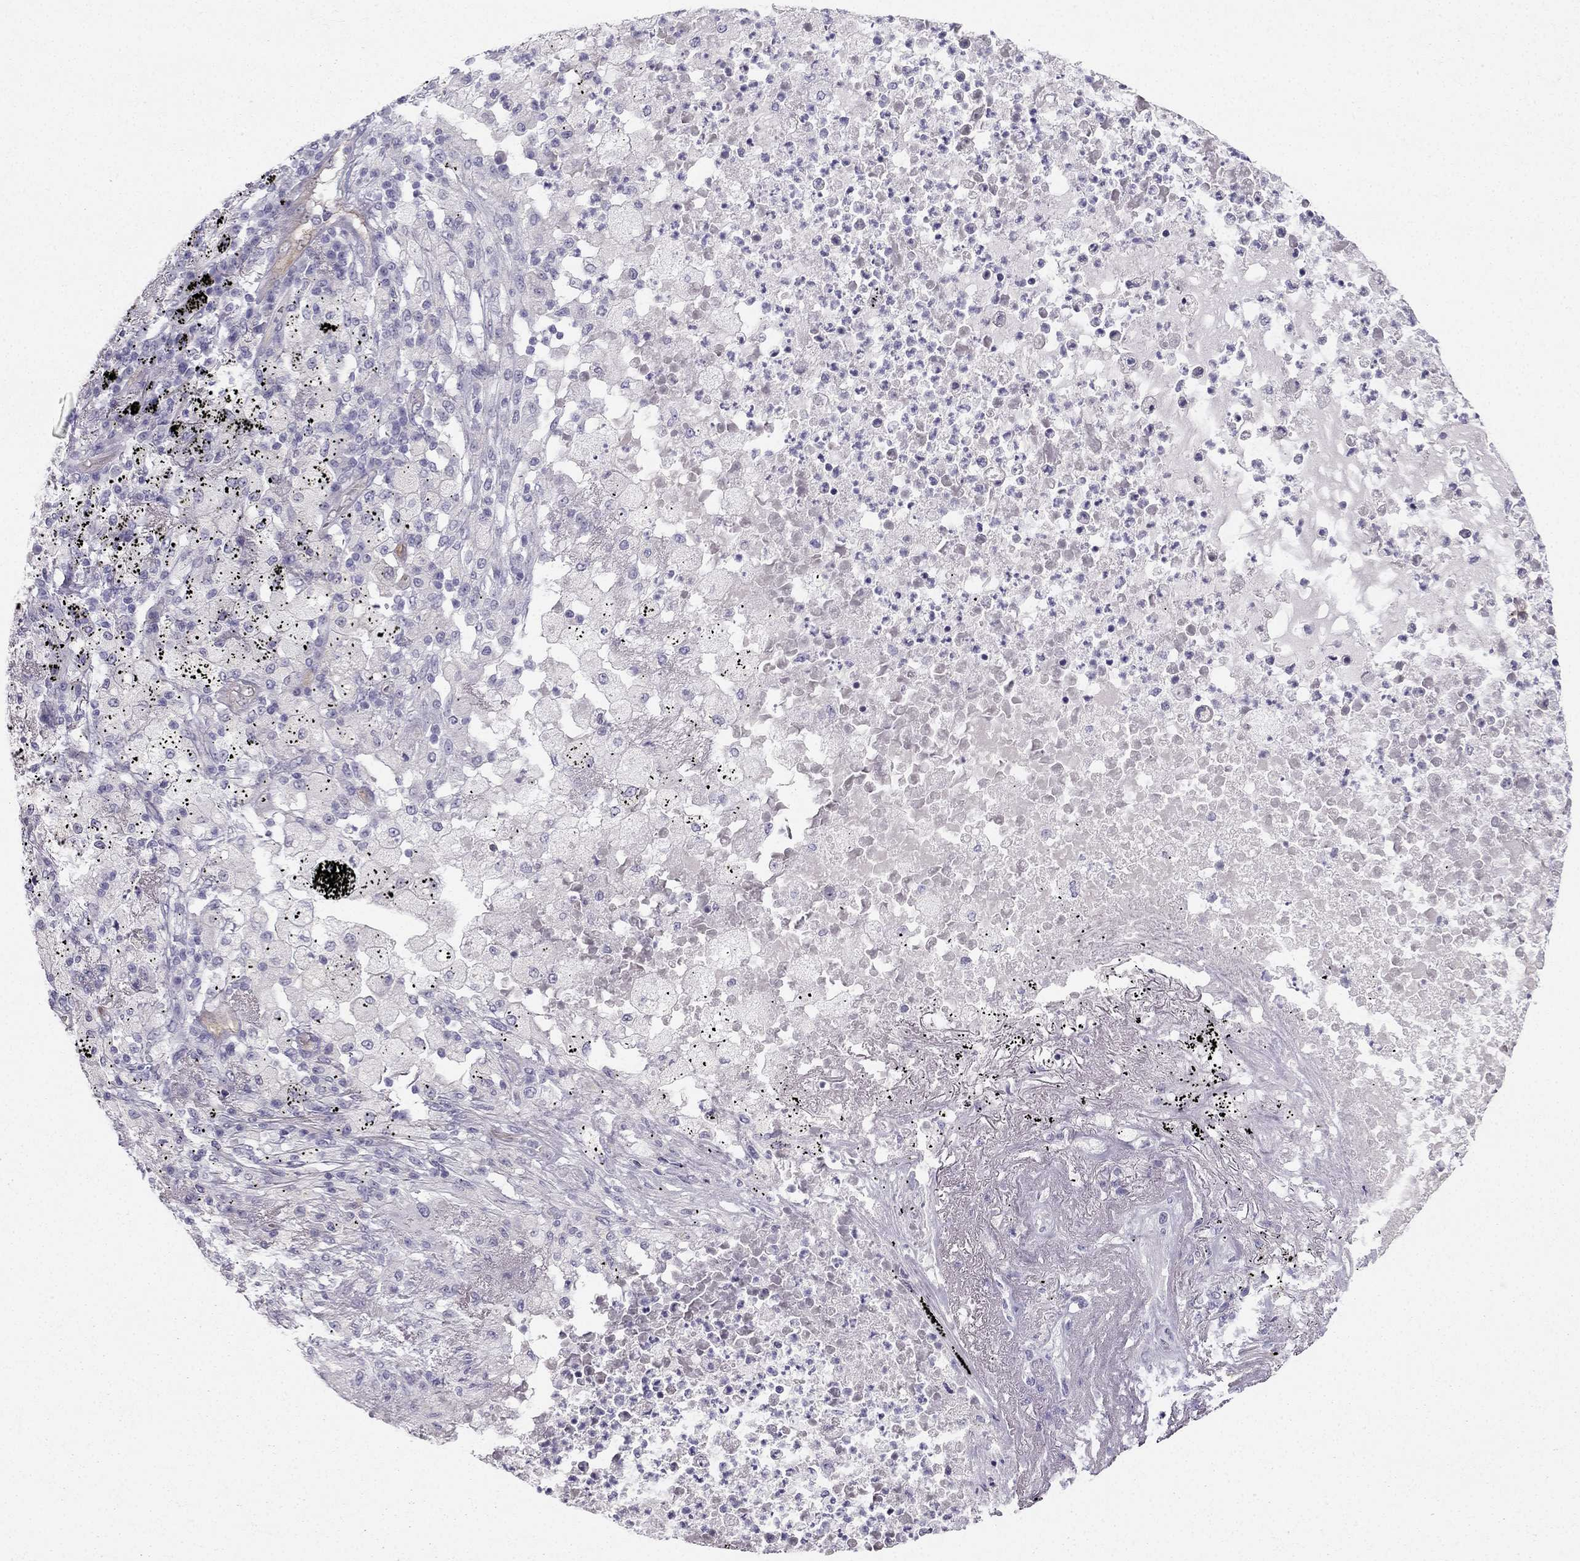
{"staining": {"intensity": "strong", "quantity": "<25%", "location": "cytoplasmic/membranous"}, "tissue": "lung cancer", "cell_type": "Tumor cells", "image_type": "cancer", "snomed": [{"axis": "morphology", "description": "Adenocarcinoma, NOS"}, {"axis": "topography", "description": "Lung"}], "caption": "Protein expression analysis of lung adenocarcinoma shows strong cytoplasmic/membranous positivity in approximately <25% of tumor cells.", "gene": "NQO1", "patient": {"sex": "female", "age": 73}}